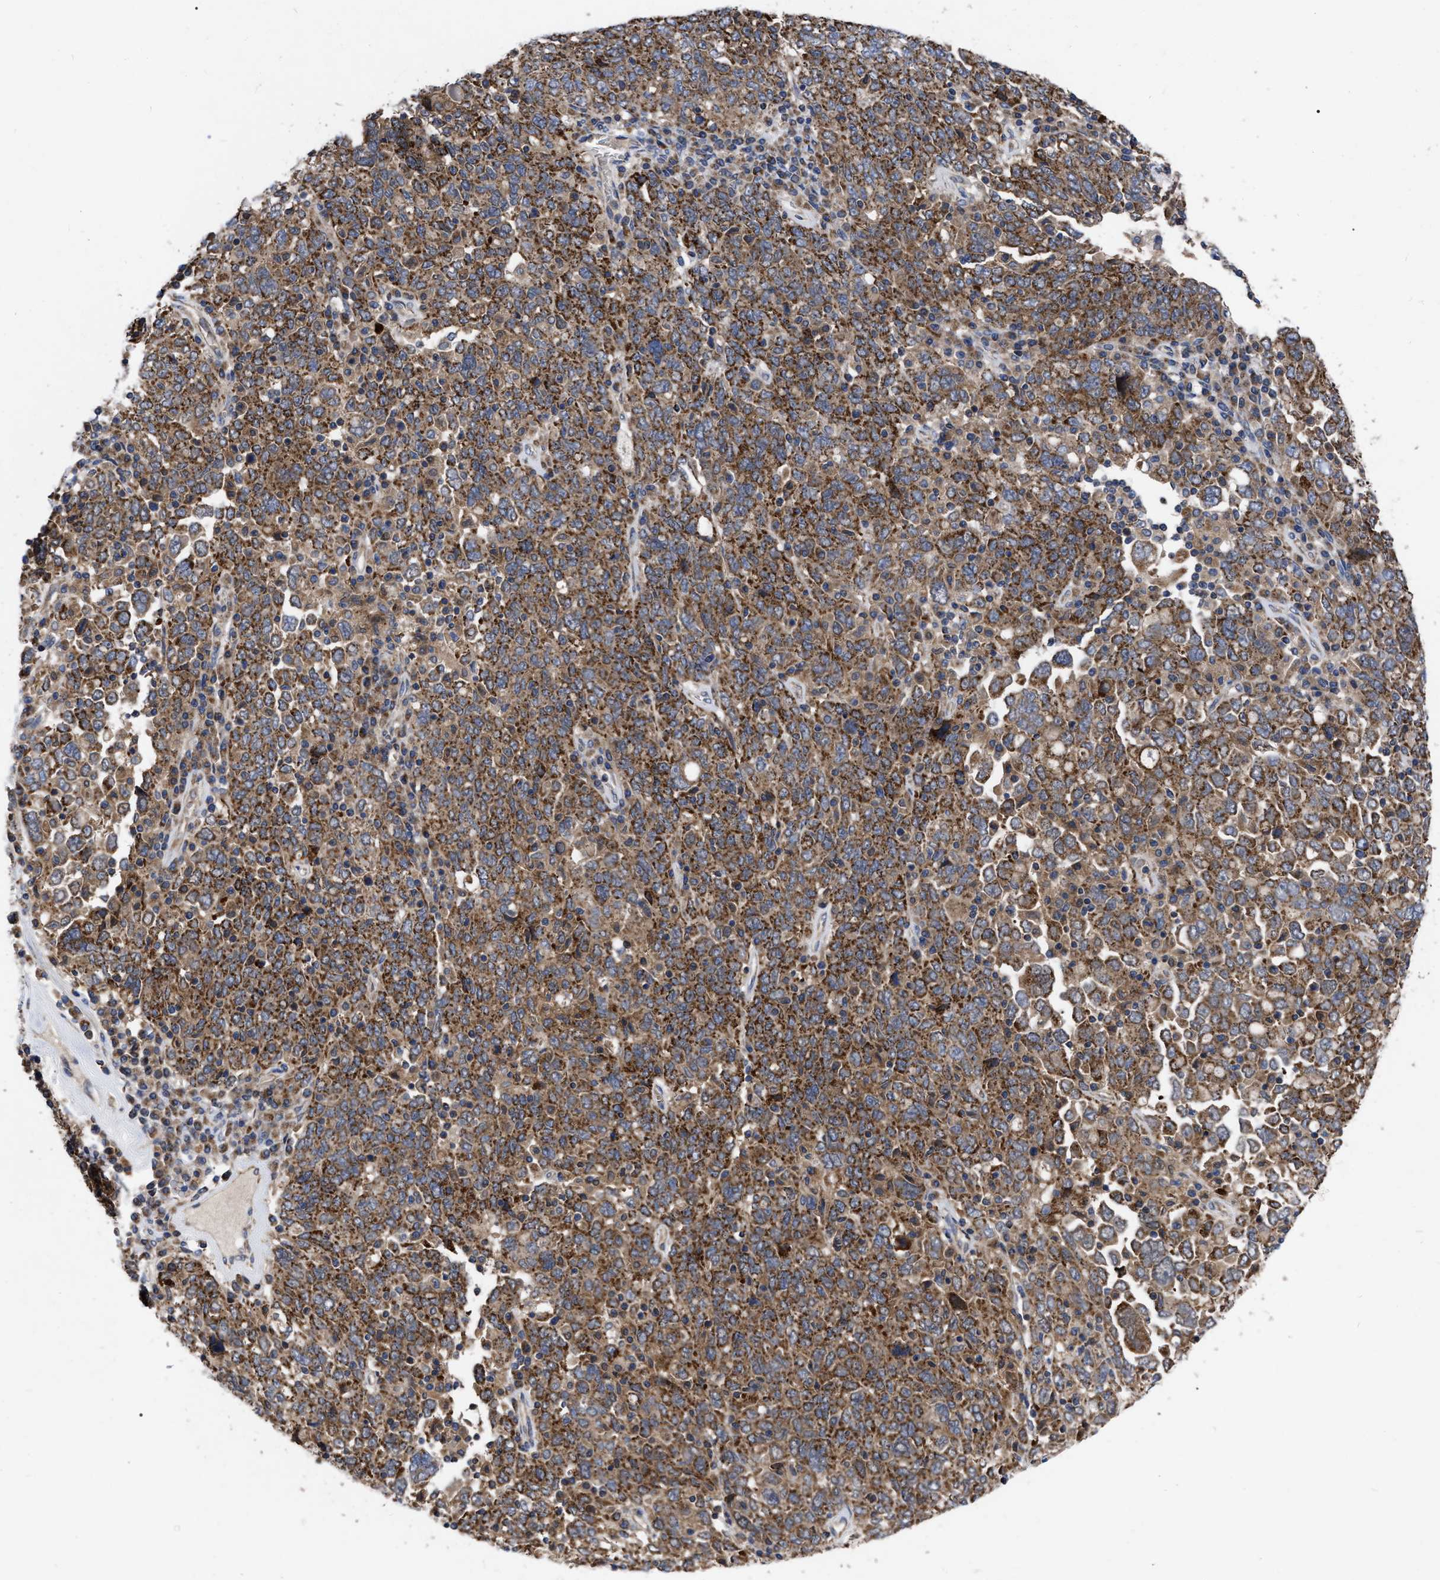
{"staining": {"intensity": "strong", "quantity": ">75%", "location": "cytoplasmic/membranous"}, "tissue": "ovarian cancer", "cell_type": "Tumor cells", "image_type": "cancer", "snomed": [{"axis": "morphology", "description": "Carcinoma, endometroid"}, {"axis": "topography", "description": "Ovary"}], "caption": "DAB immunohistochemical staining of ovarian cancer shows strong cytoplasmic/membranous protein positivity in about >75% of tumor cells.", "gene": "CDKN2C", "patient": {"sex": "female", "age": 62}}